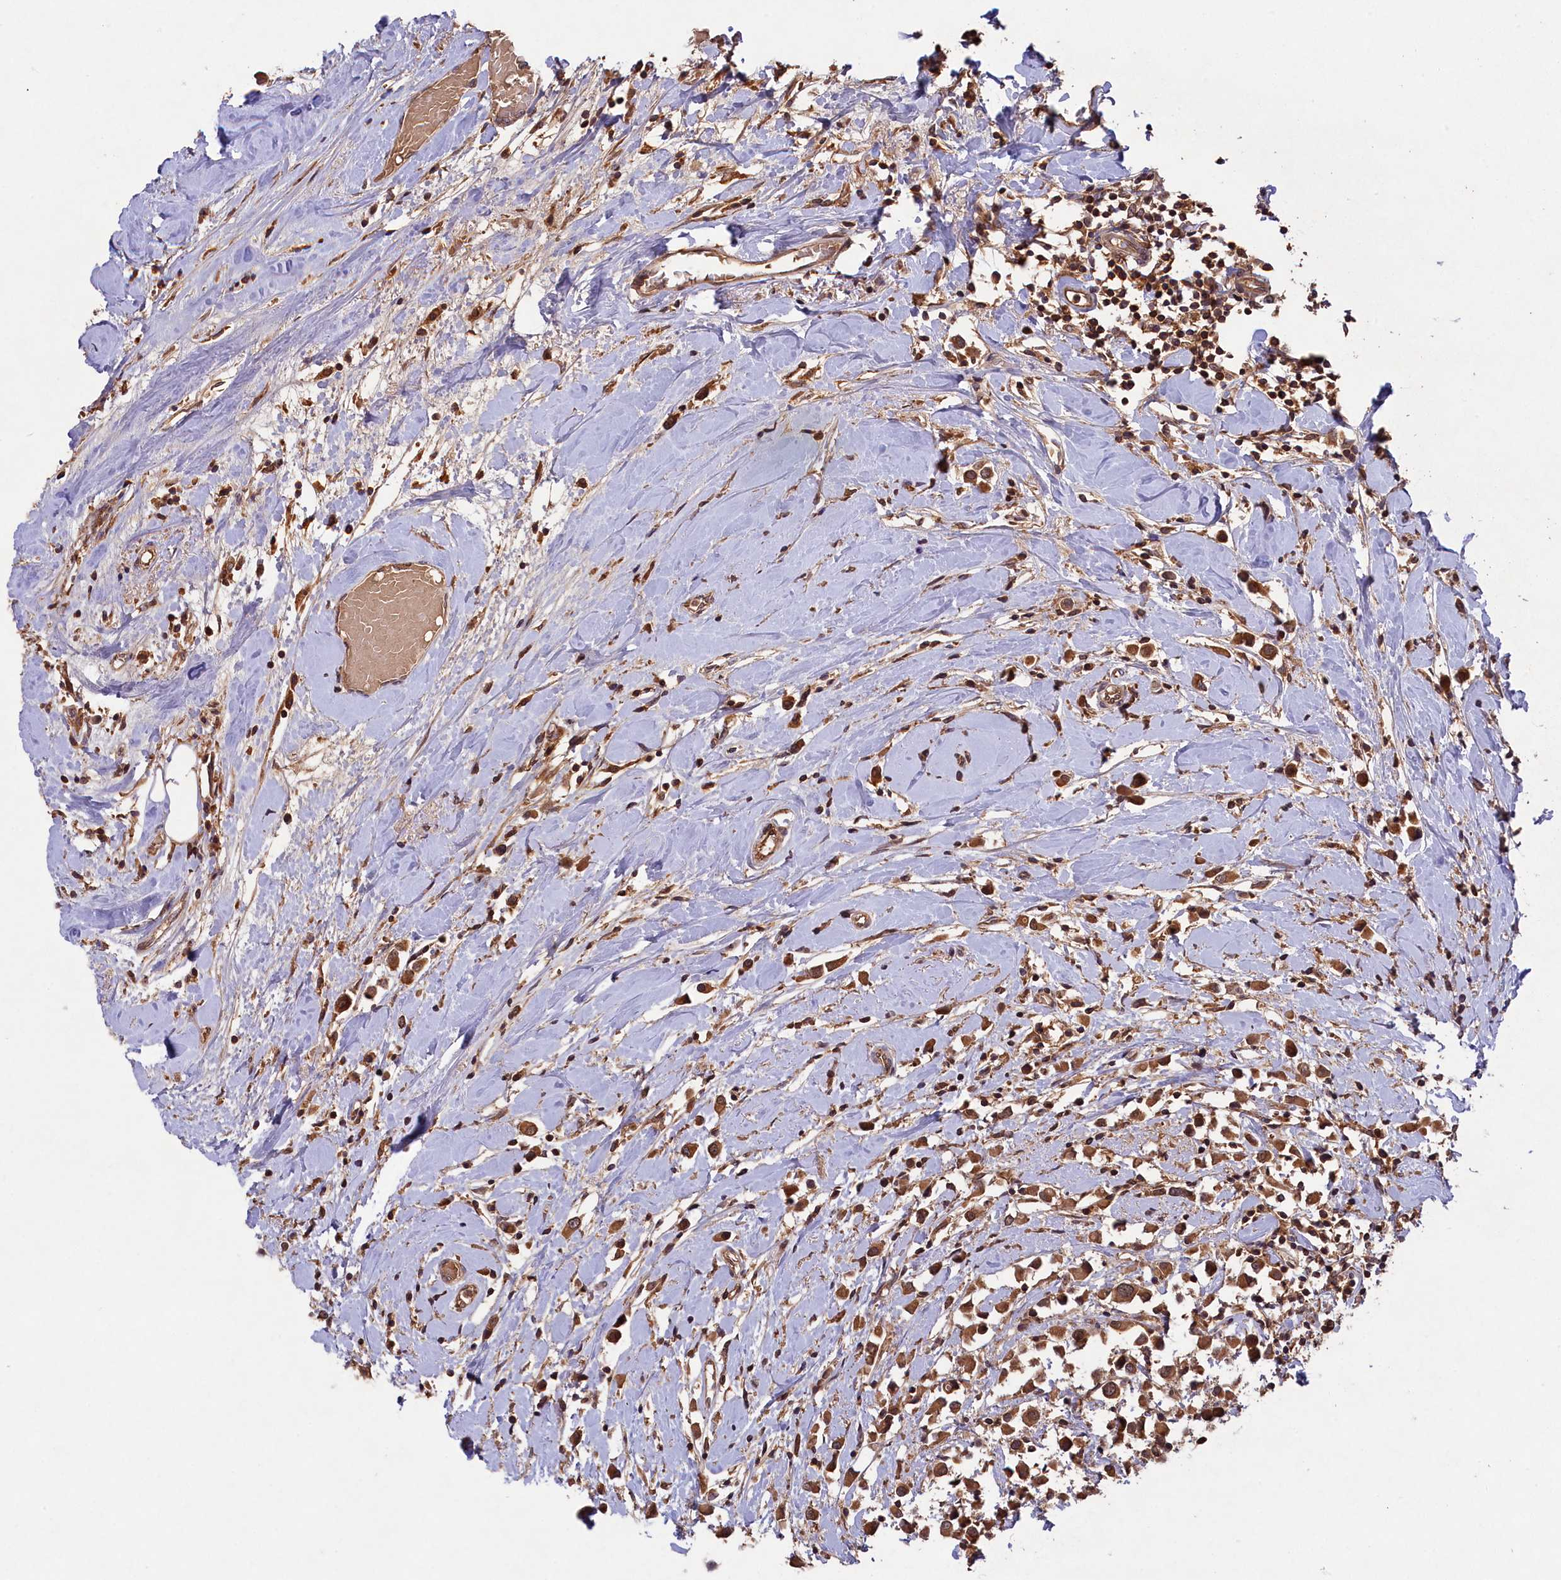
{"staining": {"intensity": "moderate", "quantity": ">75%", "location": "cytoplasmic/membranous"}, "tissue": "breast cancer", "cell_type": "Tumor cells", "image_type": "cancer", "snomed": [{"axis": "morphology", "description": "Duct carcinoma"}, {"axis": "topography", "description": "Breast"}], "caption": "Immunohistochemistry (DAB (3,3'-diaminobenzidine)) staining of human breast intraductal carcinoma exhibits moderate cytoplasmic/membranous protein expression in approximately >75% of tumor cells. Using DAB (brown) and hematoxylin (blue) stains, captured at high magnification using brightfield microscopy.", "gene": "CHAC1", "patient": {"sex": "female", "age": 61}}